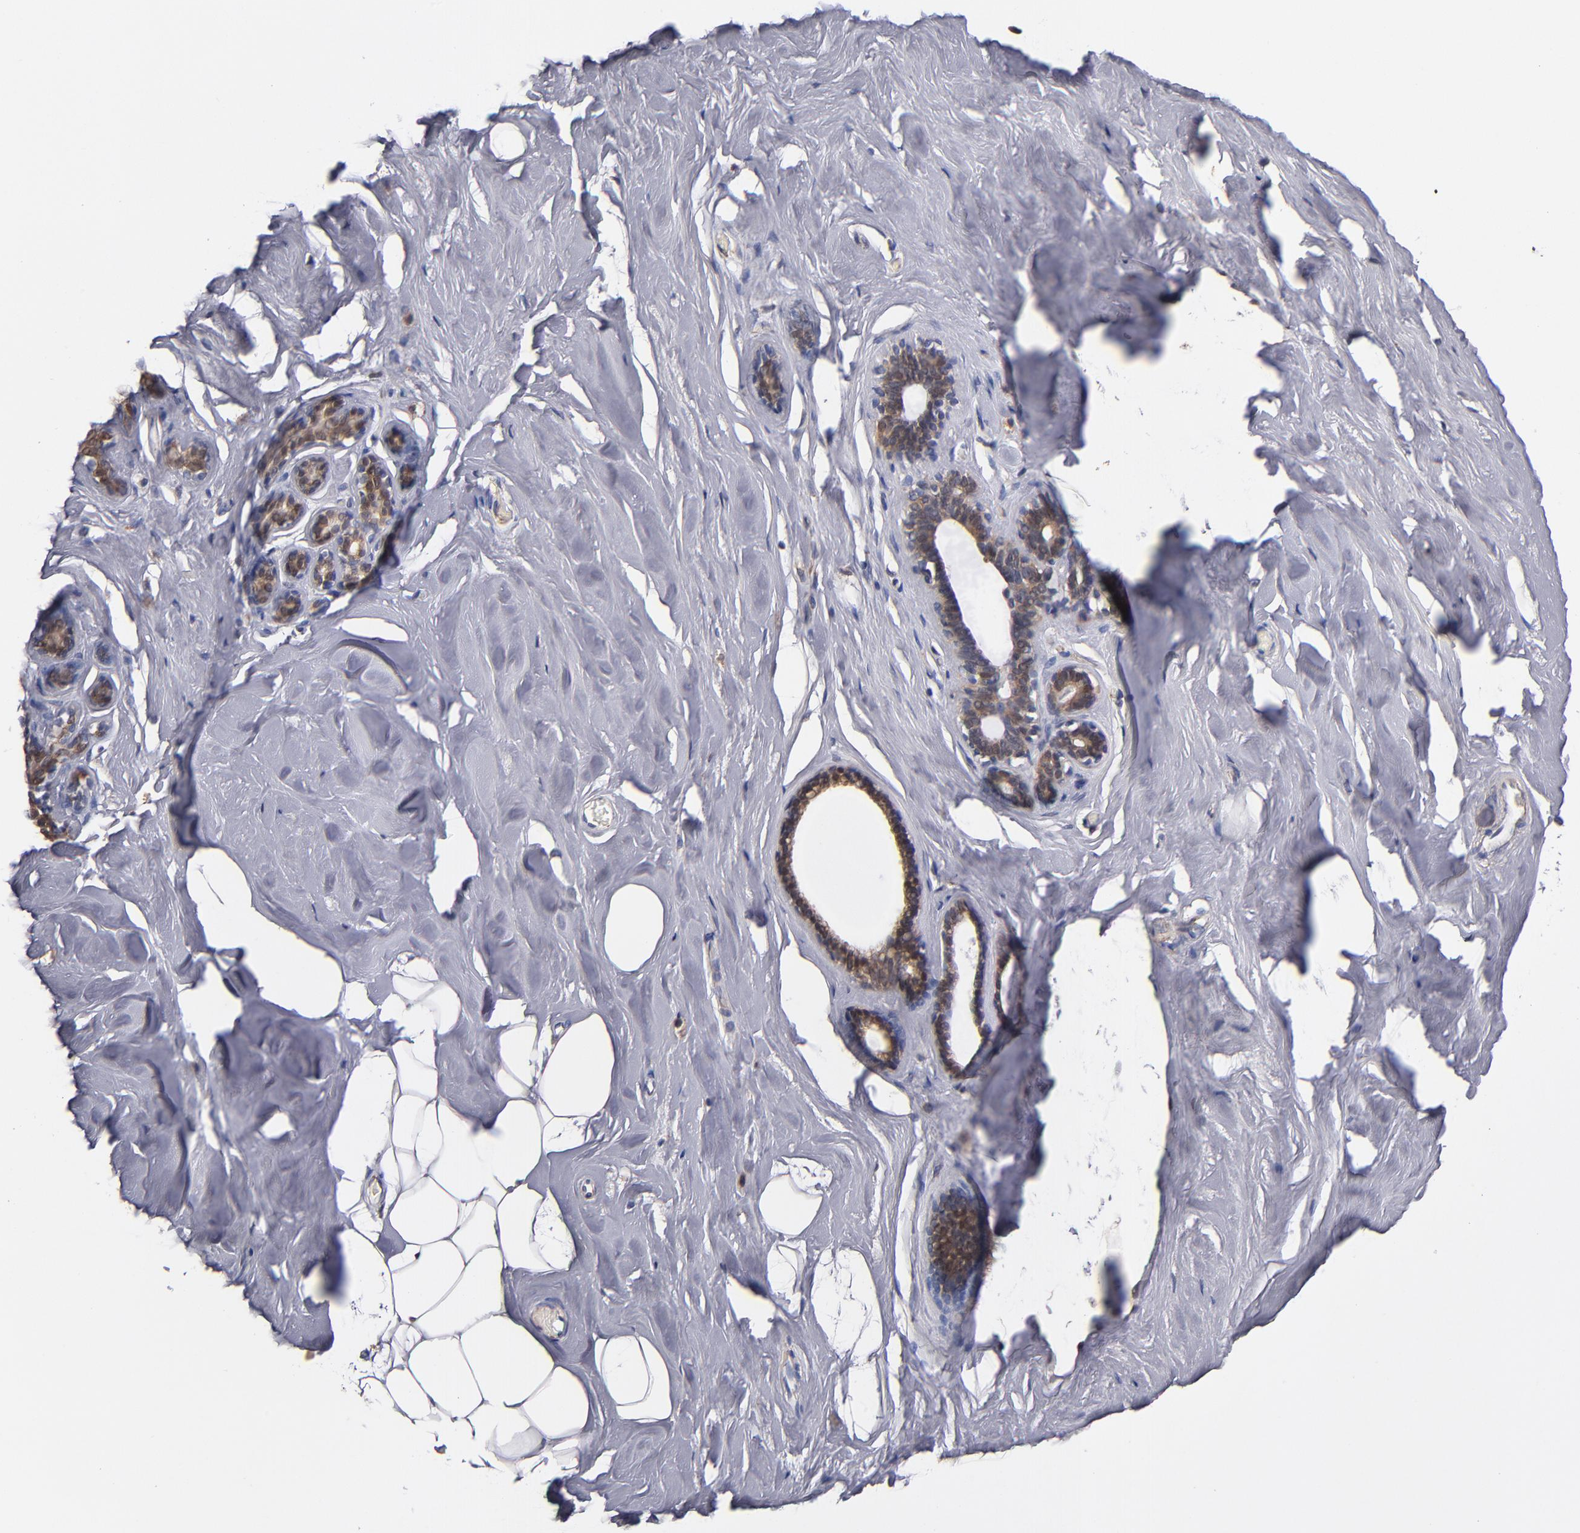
{"staining": {"intensity": "negative", "quantity": "none", "location": "none"}, "tissue": "breast", "cell_type": "Adipocytes", "image_type": "normal", "snomed": [{"axis": "morphology", "description": "Normal tissue, NOS"}, {"axis": "topography", "description": "Breast"}], "caption": "Immunohistochemistry (IHC) of benign breast reveals no expression in adipocytes.", "gene": "GMFB", "patient": {"sex": "female", "age": 75}}